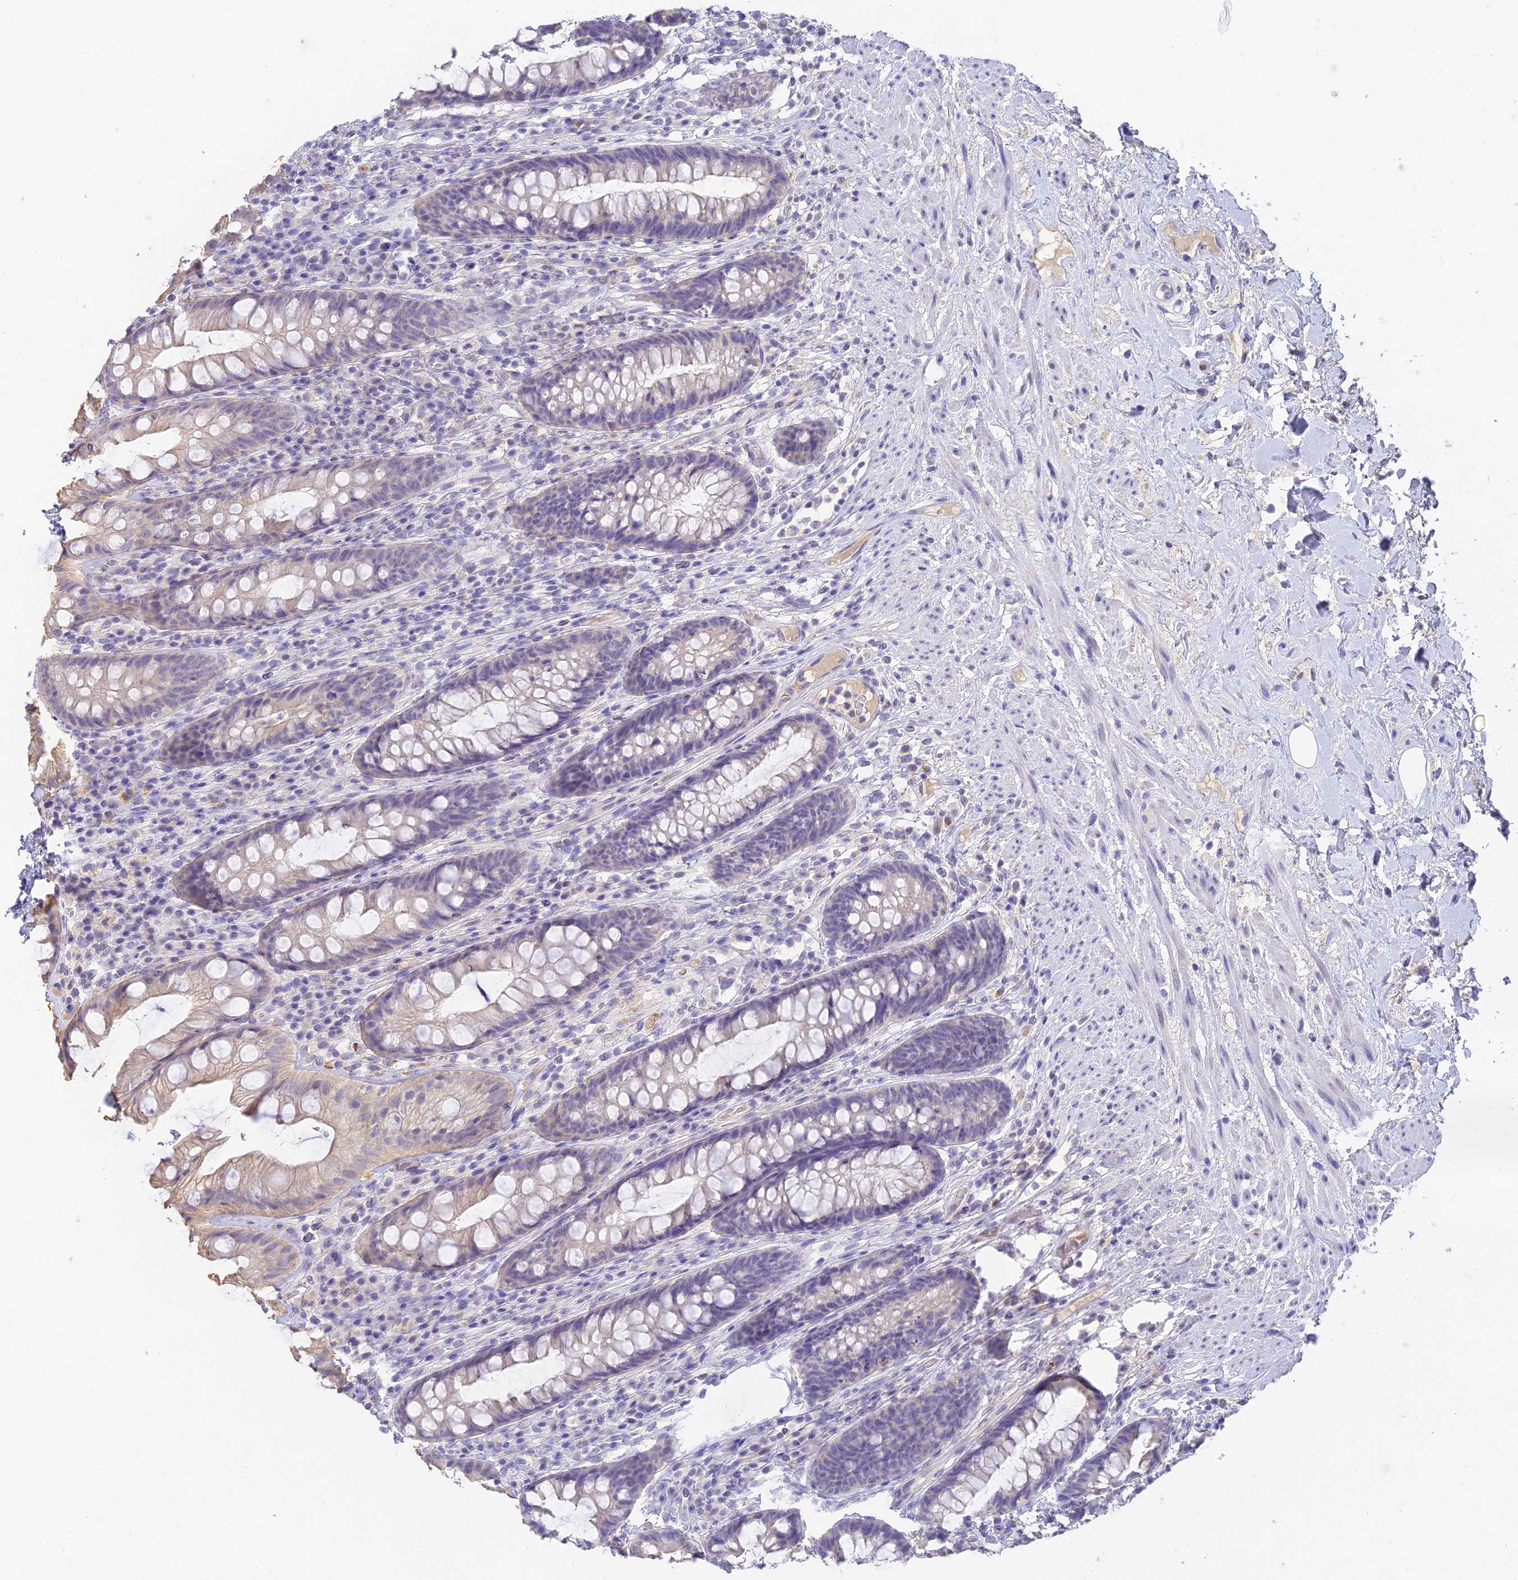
{"staining": {"intensity": "negative", "quantity": "none", "location": "none"}, "tissue": "rectum", "cell_type": "Glandular cells", "image_type": "normal", "snomed": [{"axis": "morphology", "description": "Normal tissue, NOS"}, {"axis": "topography", "description": "Rectum"}], "caption": "DAB immunohistochemical staining of benign rectum displays no significant staining in glandular cells.", "gene": "INTS13", "patient": {"sex": "male", "age": 74}}